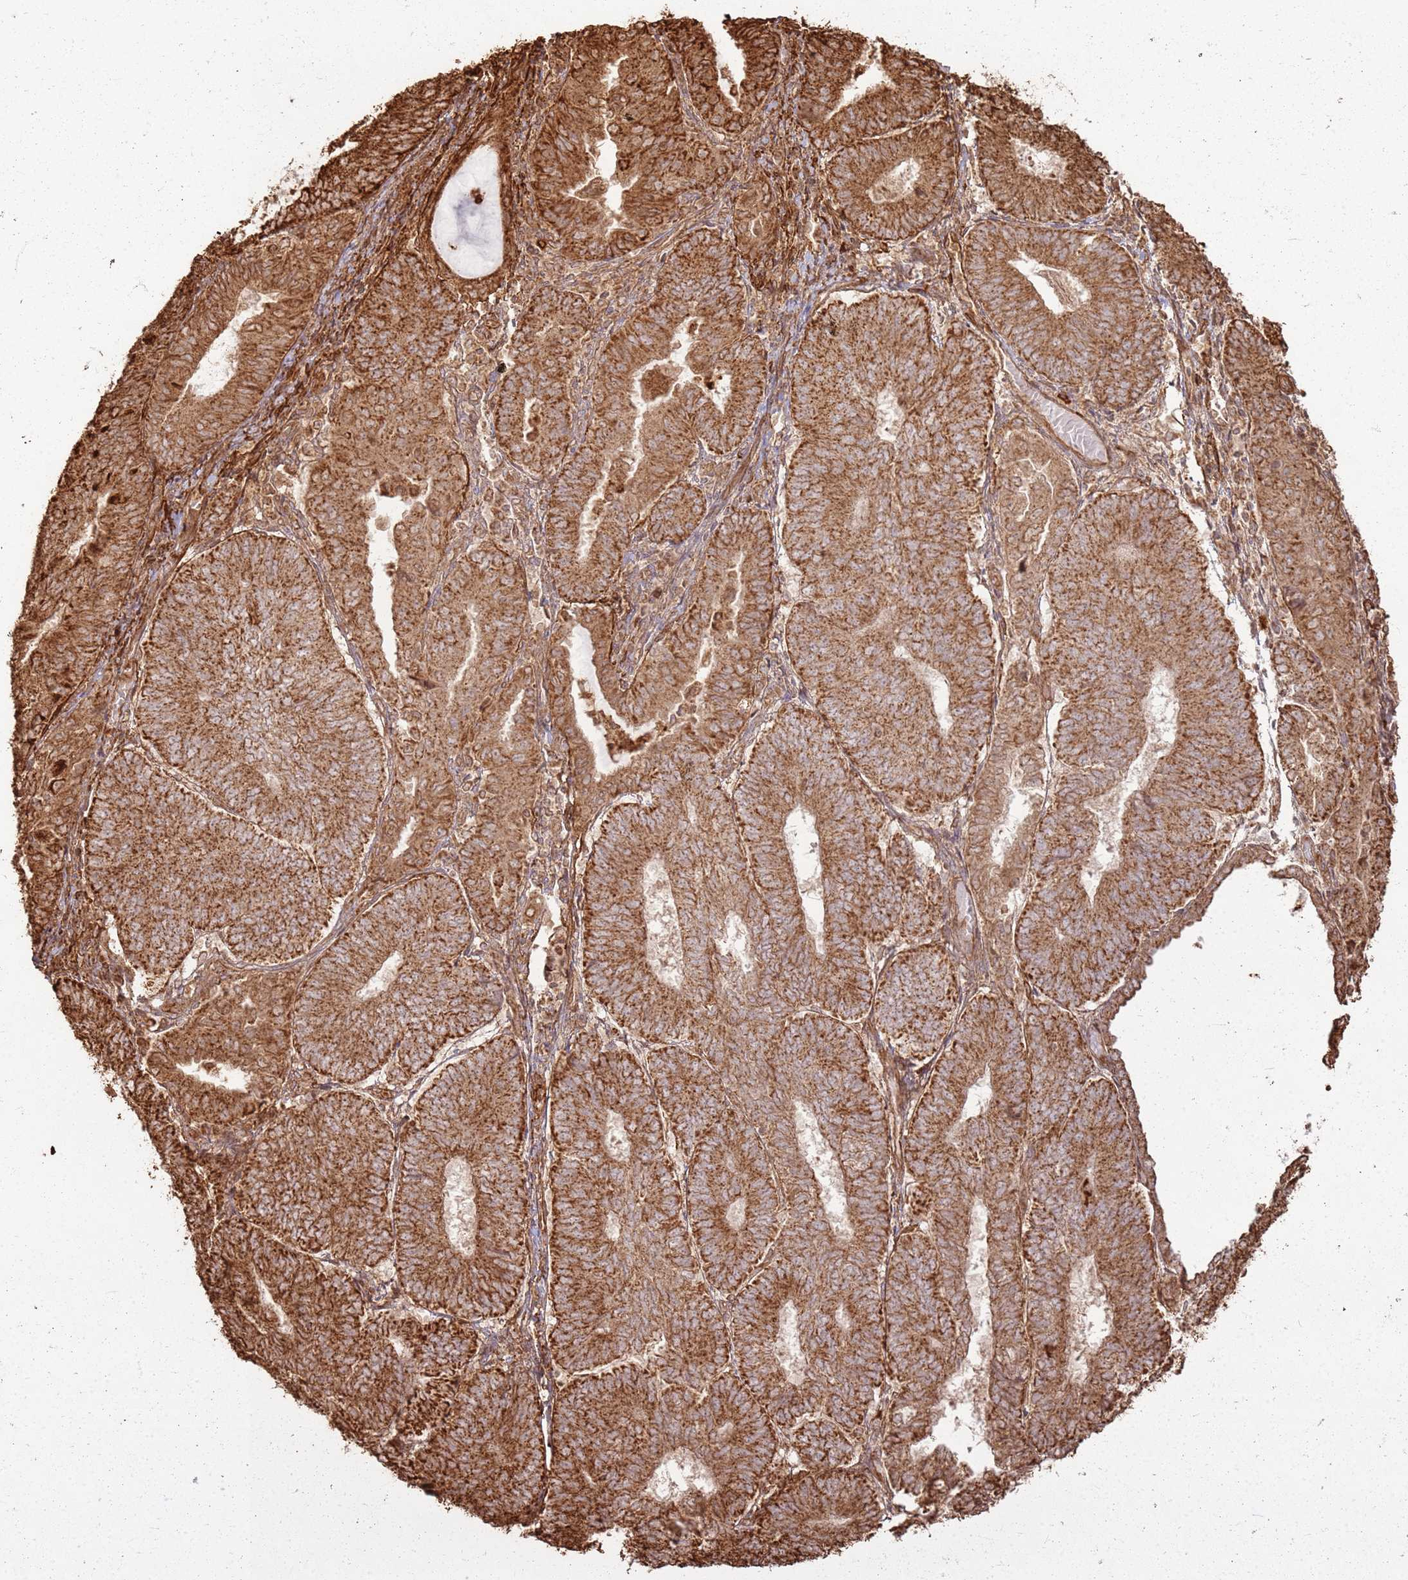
{"staining": {"intensity": "strong", "quantity": ">75%", "location": "cytoplasmic/membranous"}, "tissue": "endometrial cancer", "cell_type": "Tumor cells", "image_type": "cancer", "snomed": [{"axis": "morphology", "description": "Adenocarcinoma, NOS"}, {"axis": "topography", "description": "Endometrium"}], "caption": "Protein expression analysis of human adenocarcinoma (endometrial) reveals strong cytoplasmic/membranous staining in approximately >75% of tumor cells. (DAB (3,3'-diaminobenzidine) = brown stain, brightfield microscopy at high magnification).", "gene": "DDX59", "patient": {"sex": "female", "age": 81}}